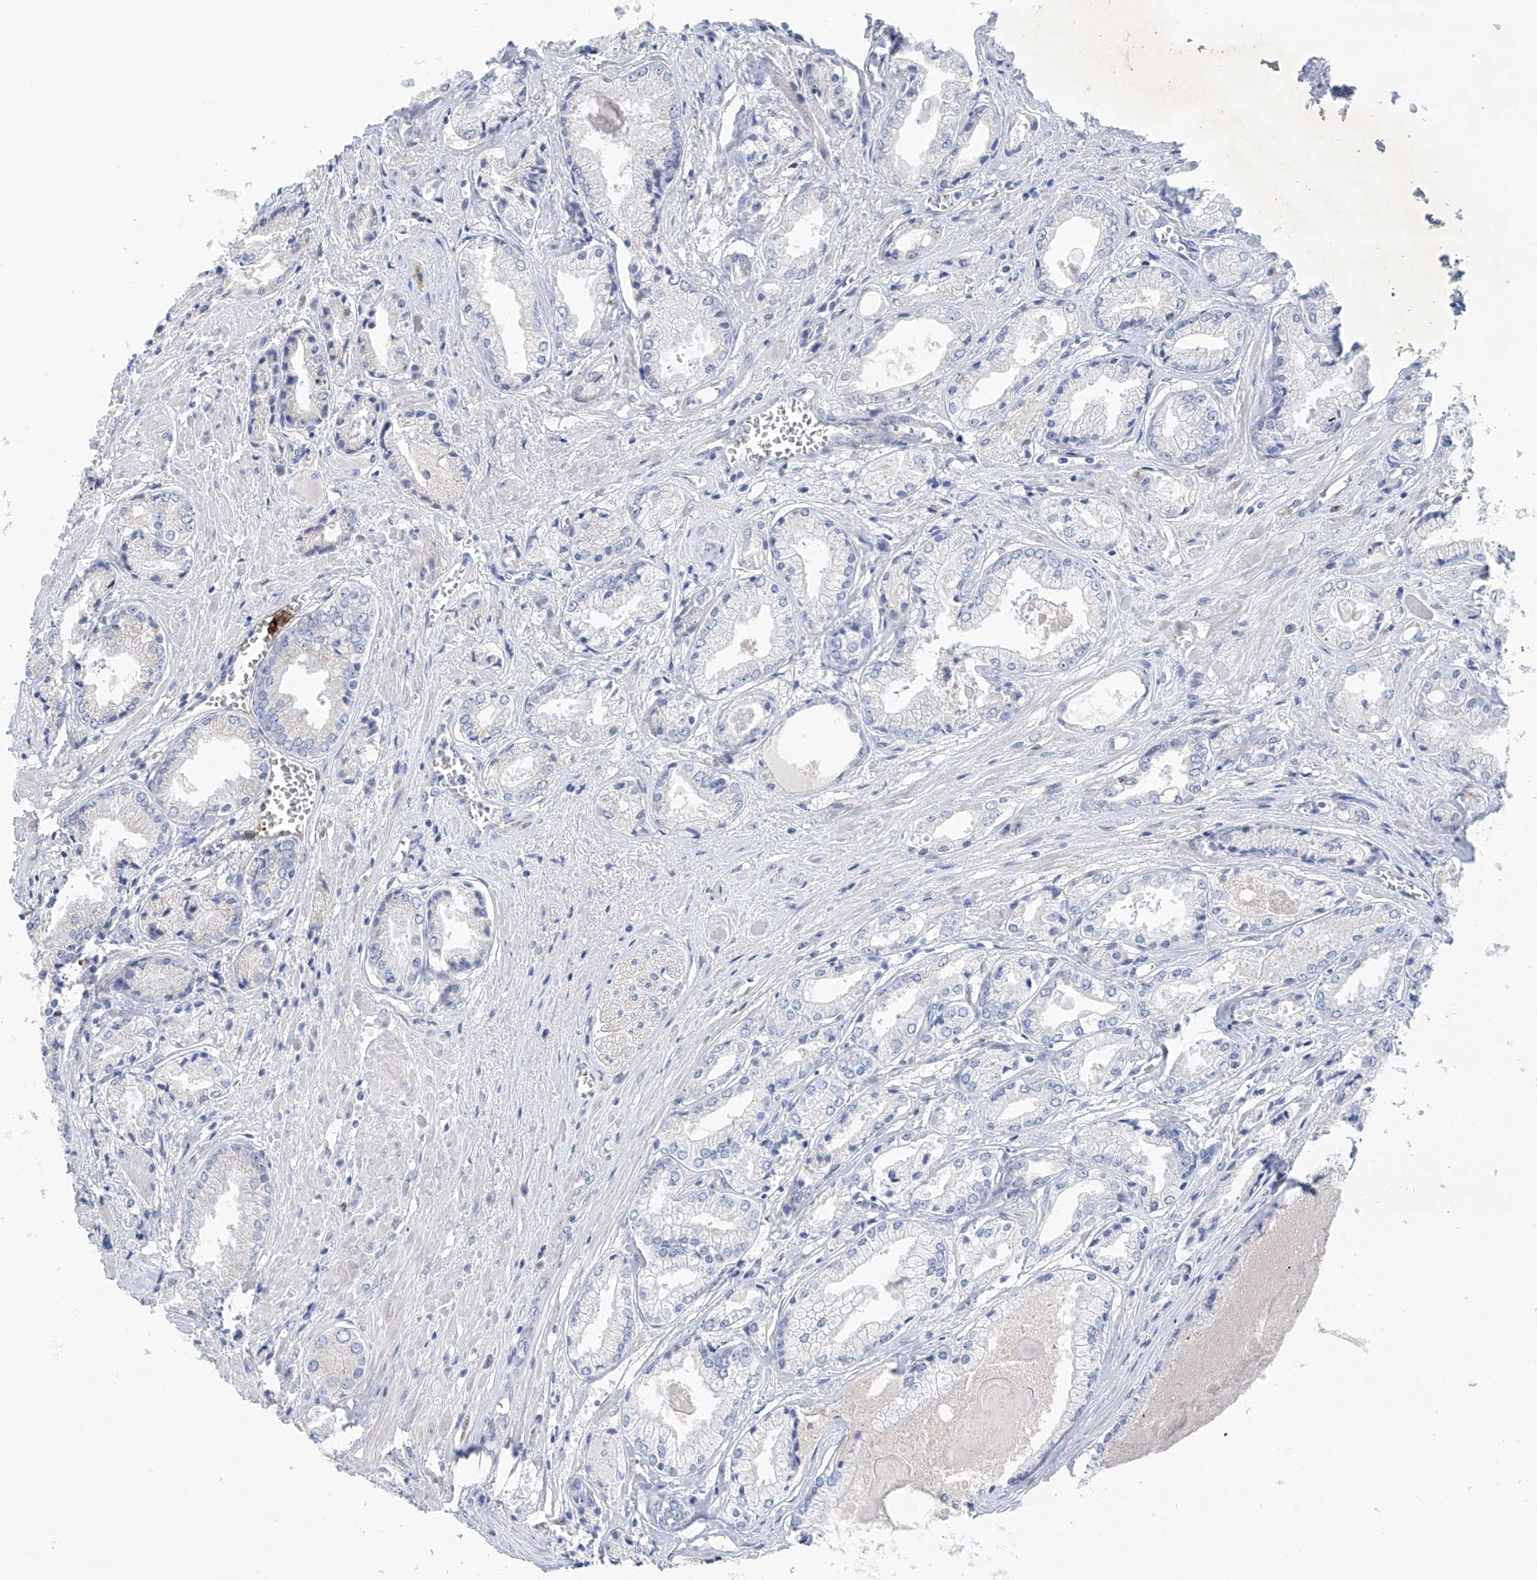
{"staining": {"intensity": "negative", "quantity": "none", "location": "none"}, "tissue": "prostate cancer", "cell_type": "Tumor cells", "image_type": "cancer", "snomed": [{"axis": "morphology", "description": "Adenocarcinoma, Low grade"}, {"axis": "topography", "description": "Prostate"}], "caption": "The immunohistochemistry (IHC) image has no significant expression in tumor cells of prostate cancer tissue.", "gene": "CEP85L", "patient": {"sex": "male", "age": 60}}